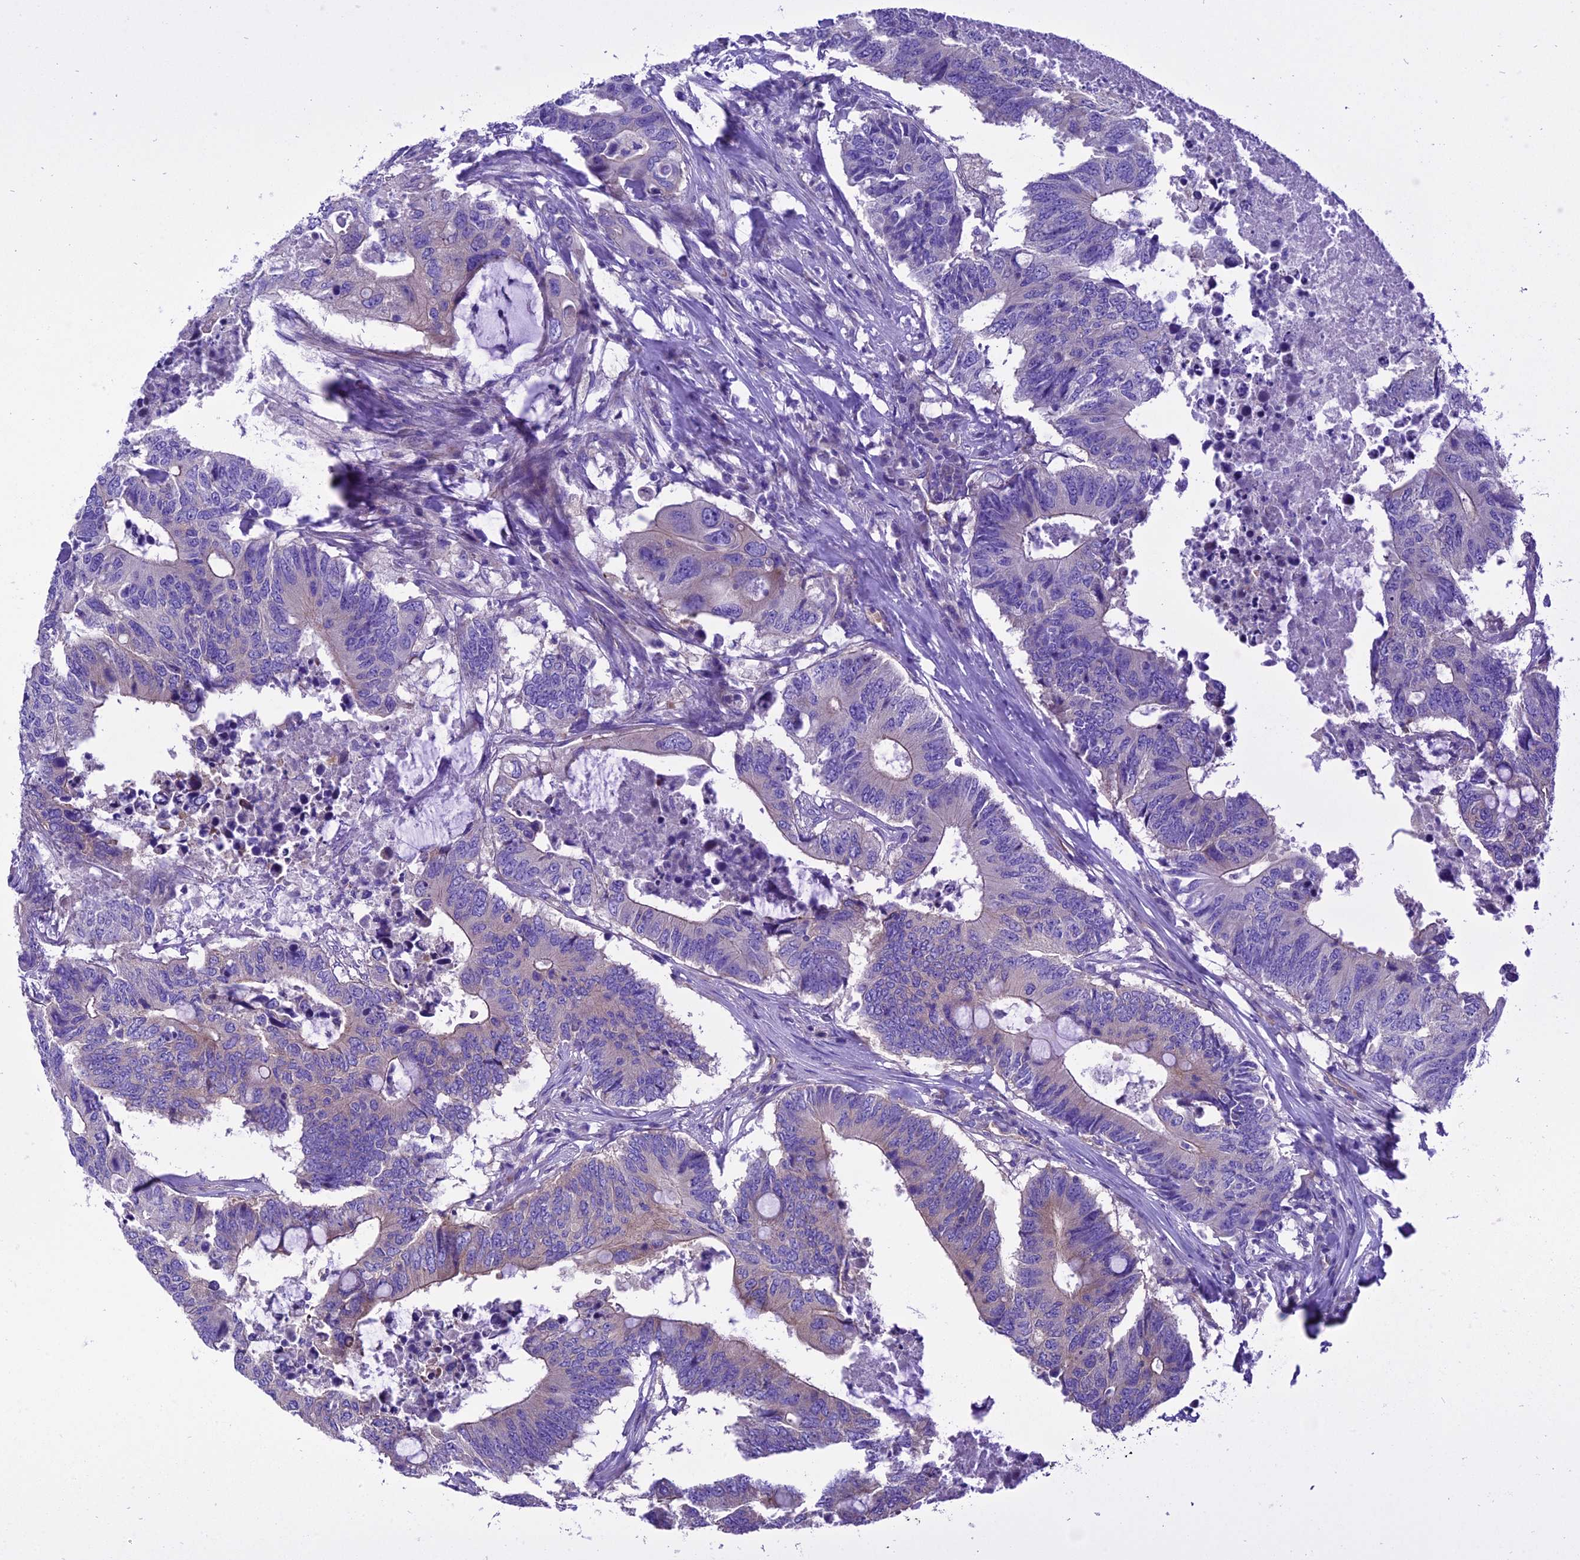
{"staining": {"intensity": "negative", "quantity": "none", "location": "none"}, "tissue": "colorectal cancer", "cell_type": "Tumor cells", "image_type": "cancer", "snomed": [{"axis": "morphology", "description": "Adenocarcinoma, NOS"}, {"axis": "topography", "description": "Colon"}], "caption": "Immunohistochemistry histopathology image of colorectal adenocarcinoma stained for a protein (brown), which exhibits no expression in tumor cells.", "gene": "PPFIA3", "patient": {"sex": "male", "age": 71}}